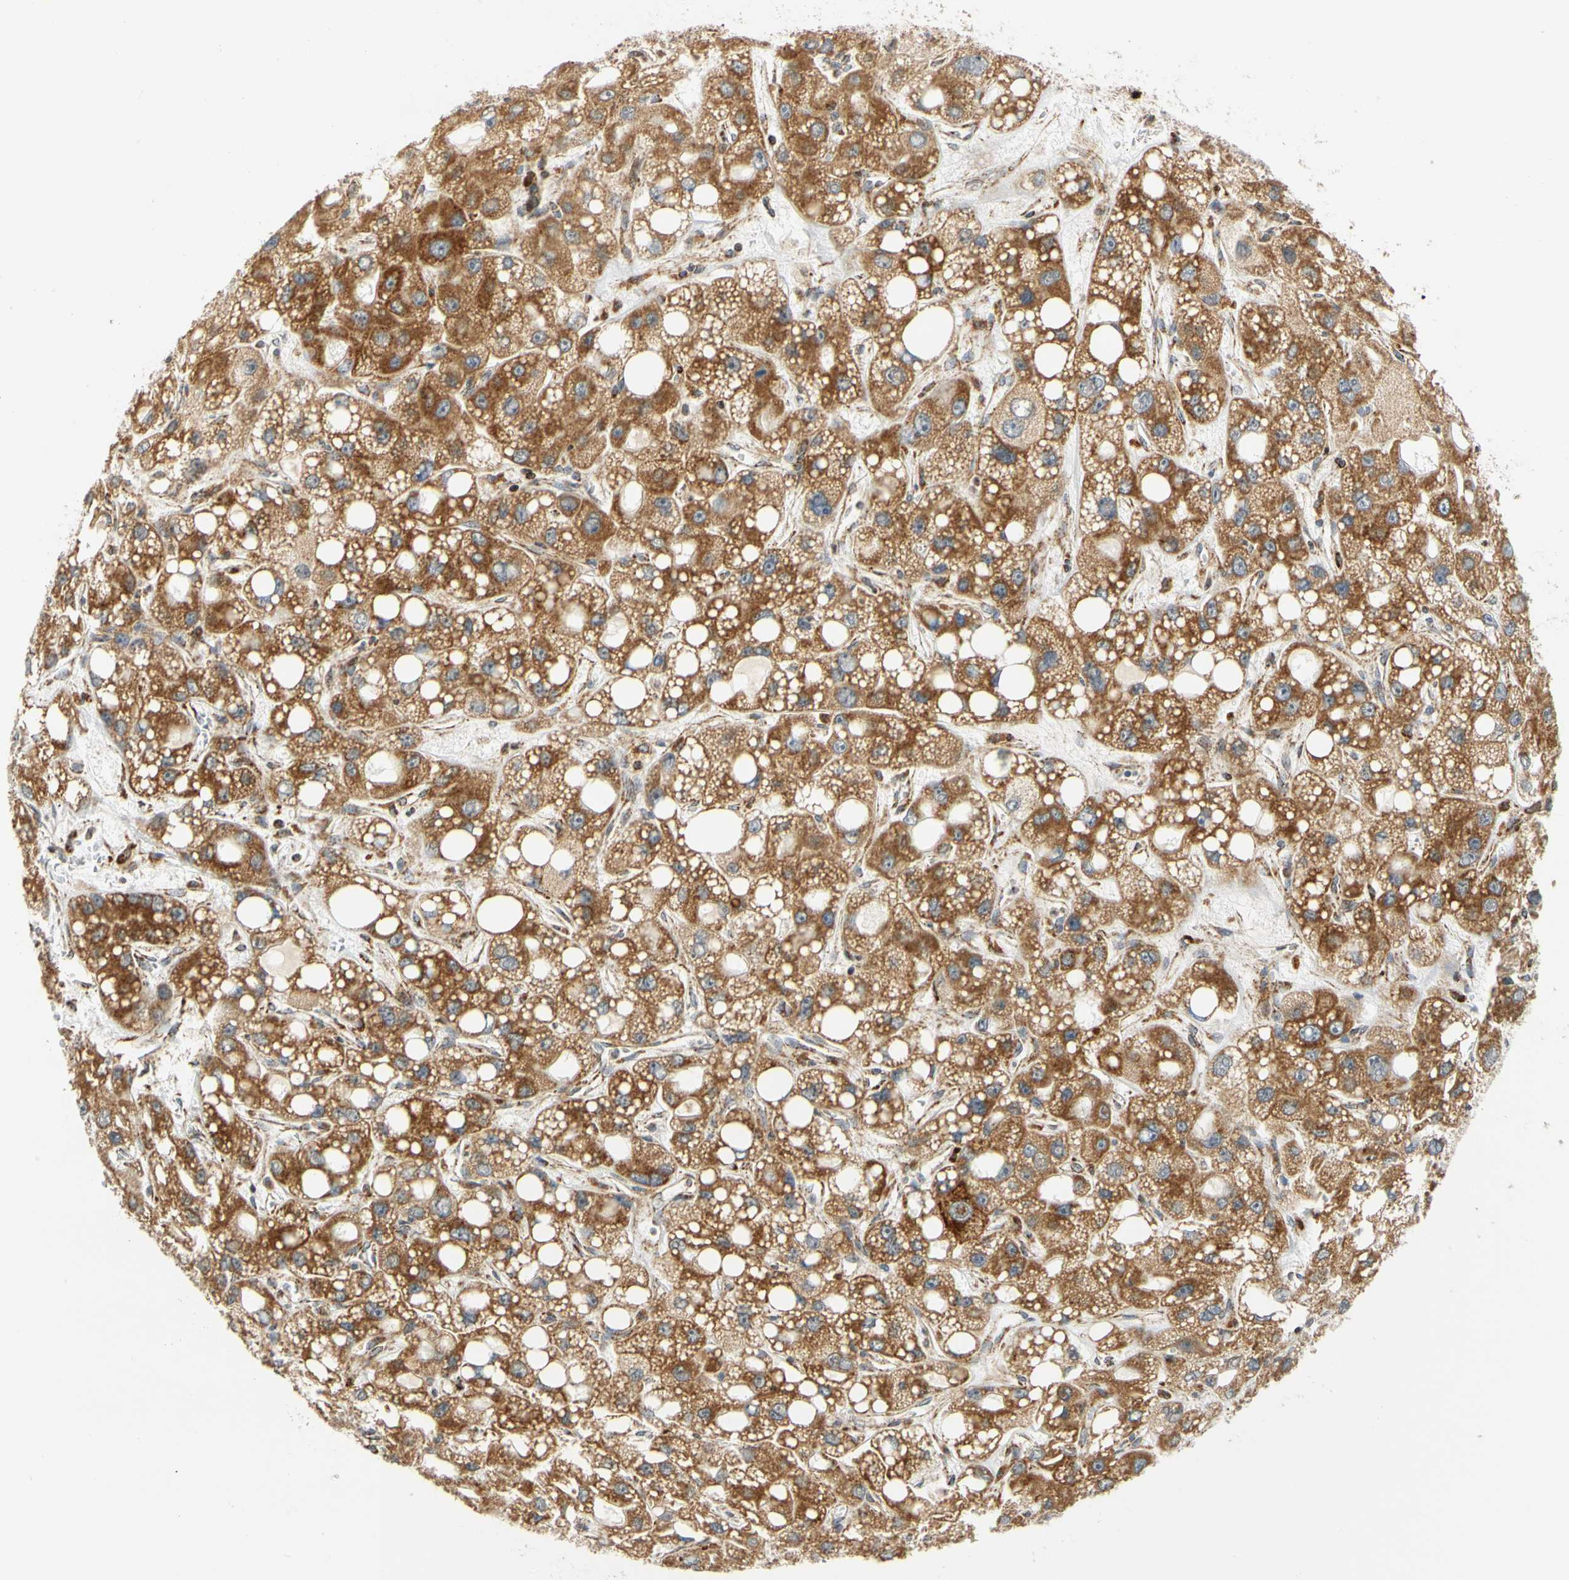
{"staining": {"intensity": "strong", "quantity": ">75%", "location": "cytoplasmic/membranous"}, "tissue": "liver cancer", "cell_type": "Tumor cells", "image_type": "cancer", "snomed": [{"axis": "morphology", "description": "Carcinoma, Hepatocellular, NOS"}, {"axis": "topography", "description": "Liver"}], "caption": "High-power microscopy captured an IHC image of liver hepatocellular carcinoma, revealing strong cytoplasmic/membranous expression in approximately >75% of tumor cells.", "gene": "SFXN3", "patient": {"sex": "male", "age": 55}}